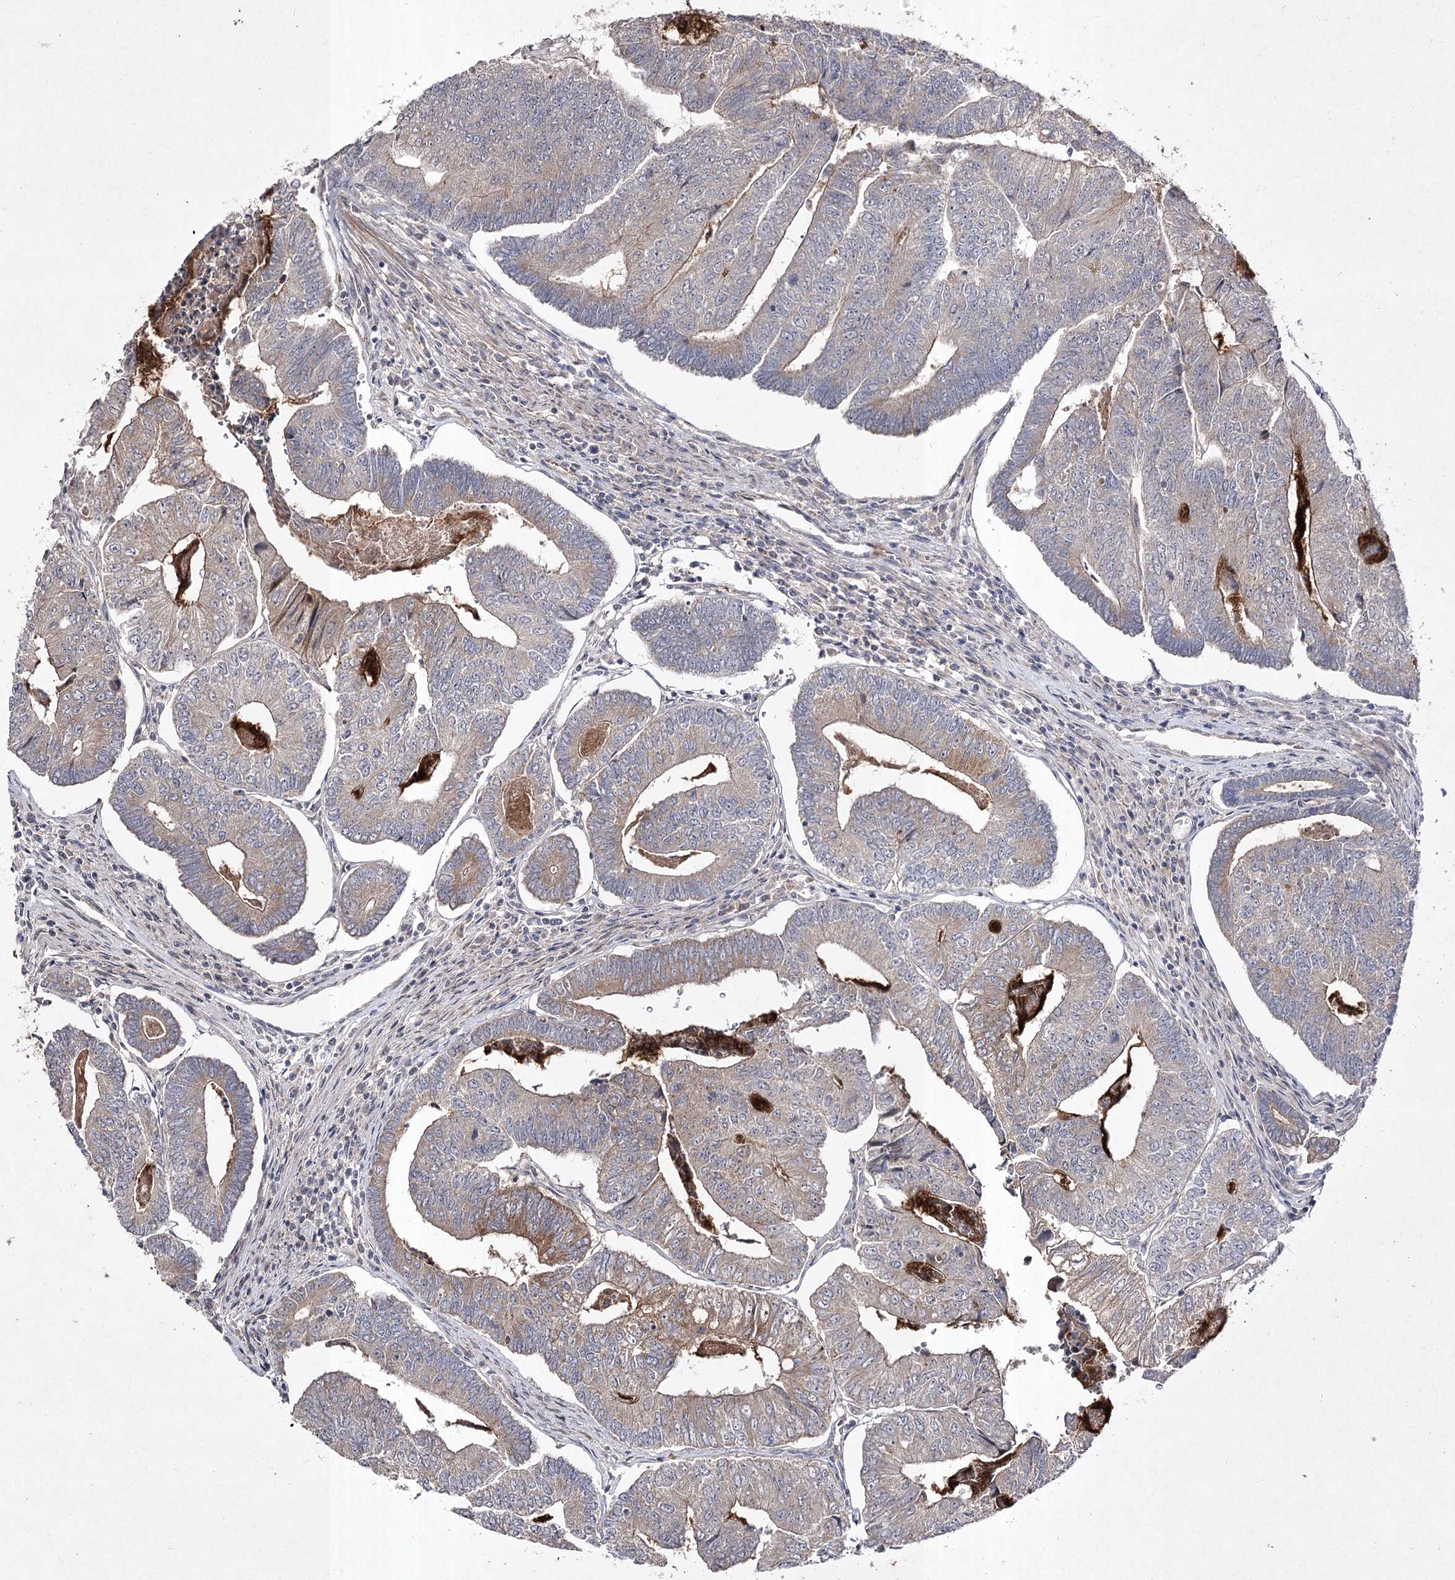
{"staining": {"intensity": "moderate", "quantity": "<25%", "location": "cytoplasmic/membranous"}, "tissue": "colorectal cancer", "cell_type": "Tumor cells", "image_type": "cancer", "snomed": [{"axis": "morphology", "description": "Adenocarcinoma, NOS"}, {"axis": "topography", "description": "Colon"}], "caption": "Adenocarcinoma (colorectal) stained with a protein marker reveals moderate staining in tumor cells.", "gene": "FANCL", "patient": {"sex": "female", "age": 67}}